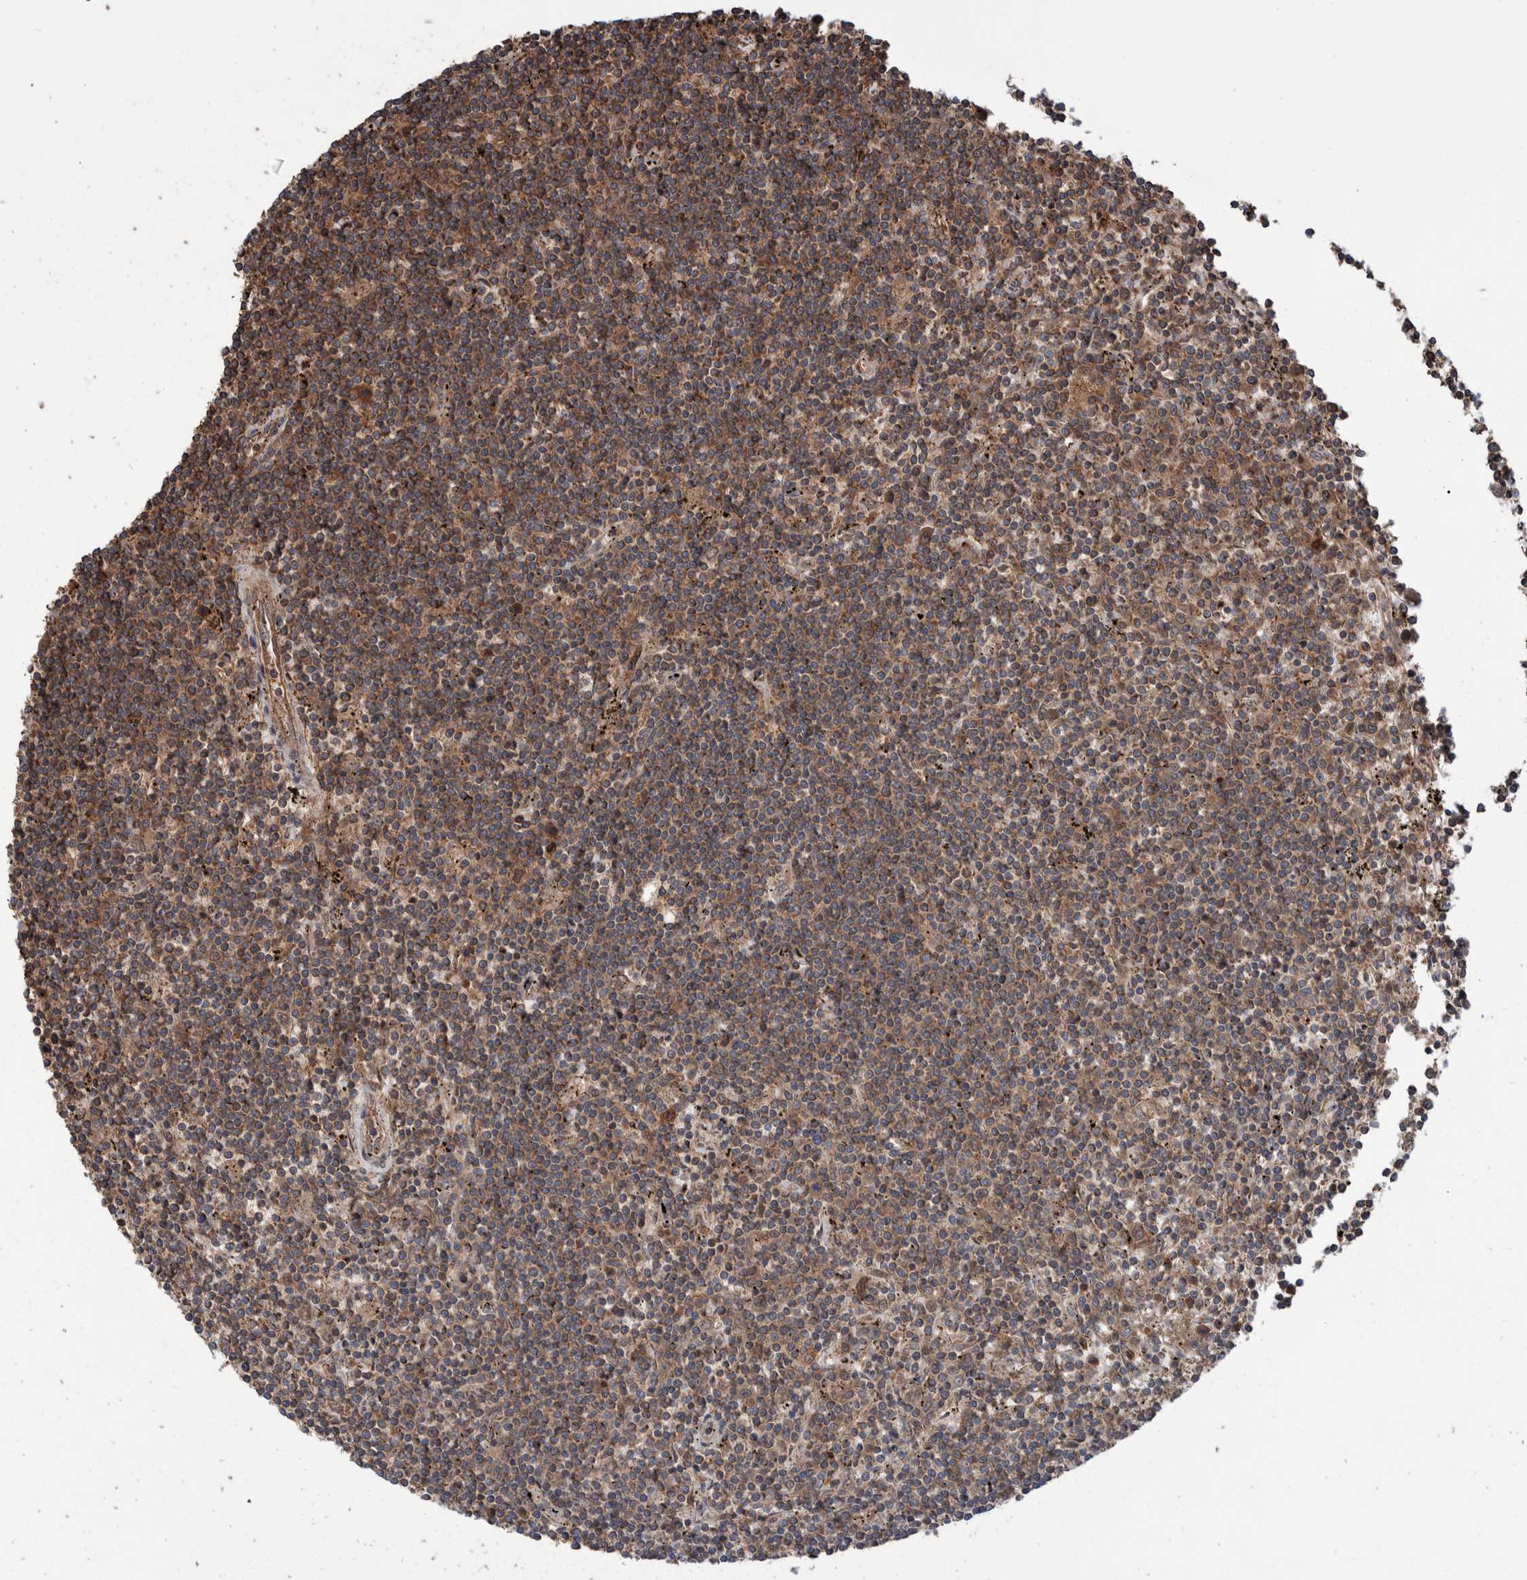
{"staining": {"intensity": "moderate", "quantity": ">75%", "location": "cytoplasmic/membranous"}, "tissue": "lymphoma", "cell_type": "Tumor cells", "image_type": "cancer", "snomed": [{"axis": "morphology", "description": "Malignant lymphoma, non-Hodgkin's type, Low grade"}, {"axis": "topography", "description": "Spleen"}], "caption": "Protein staining demonstrates moderate cytoplasmic/membranous expression in about >75% of tumor cells in lymphoma. Using DAB (3,3'-diaminobenzidine) (brown) and hematoxylin (blue) stains, captured at high magnification using brightfield microscopy.", "gene": "VBP1", "patient": {"sex": "male", "age": 76}}